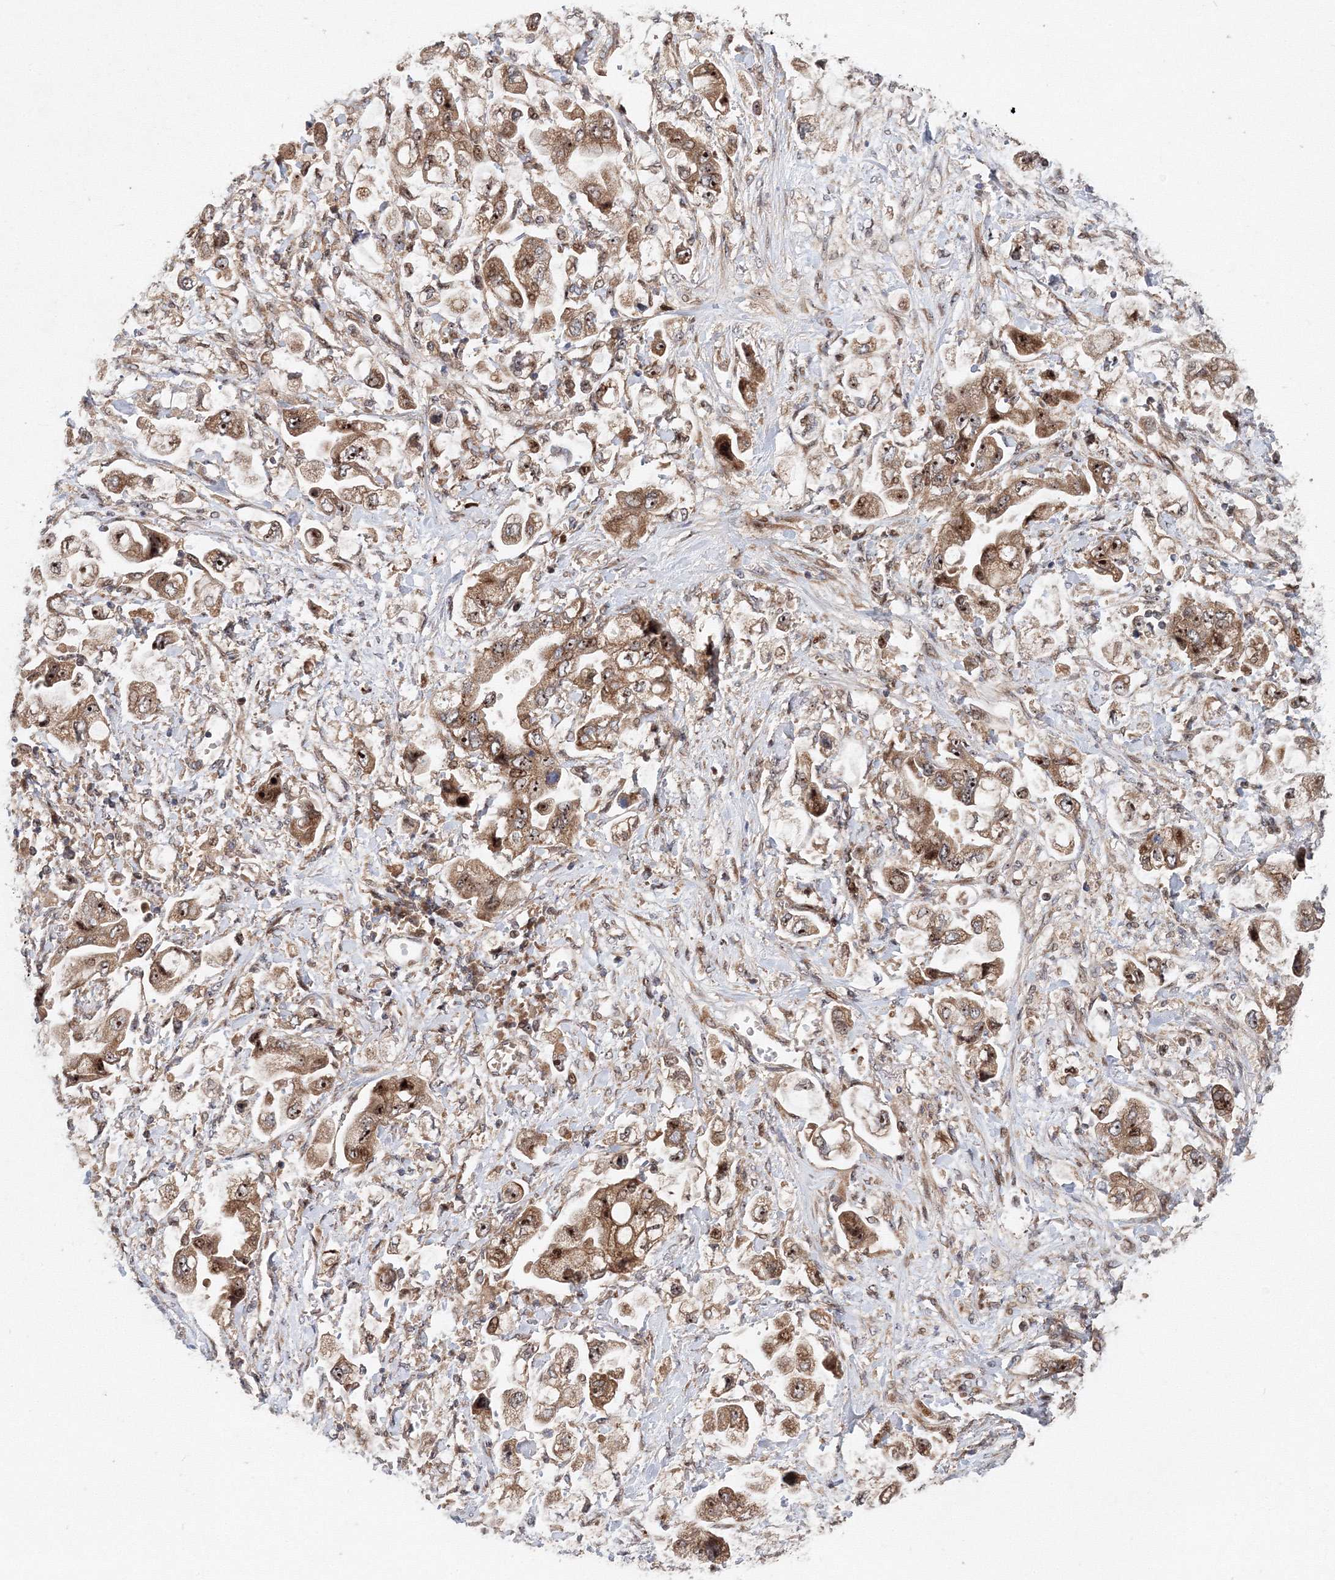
{"staining": {"intensity": "moderate", "quantity": ">75%", "location": "cytoplasmic/membranous,nuclear"}, "tissue": "stomach cancer", "cell_type": "Tumor cells", "image_type": "cancer", "snomed": [{"axis": "morphology", "description": "Adenocarcinoma, NOS"}, {"axis": "topography", "description": "Stomach"}], "caption": "Human stomach cancer stained for a protein (brown) displays moderate cytoplasmic/membranous and nuclear positive expression in approximately >75% of tumor cells.", "gene": "ANKAR", "patient": {"sex": "male", "age": 62}}